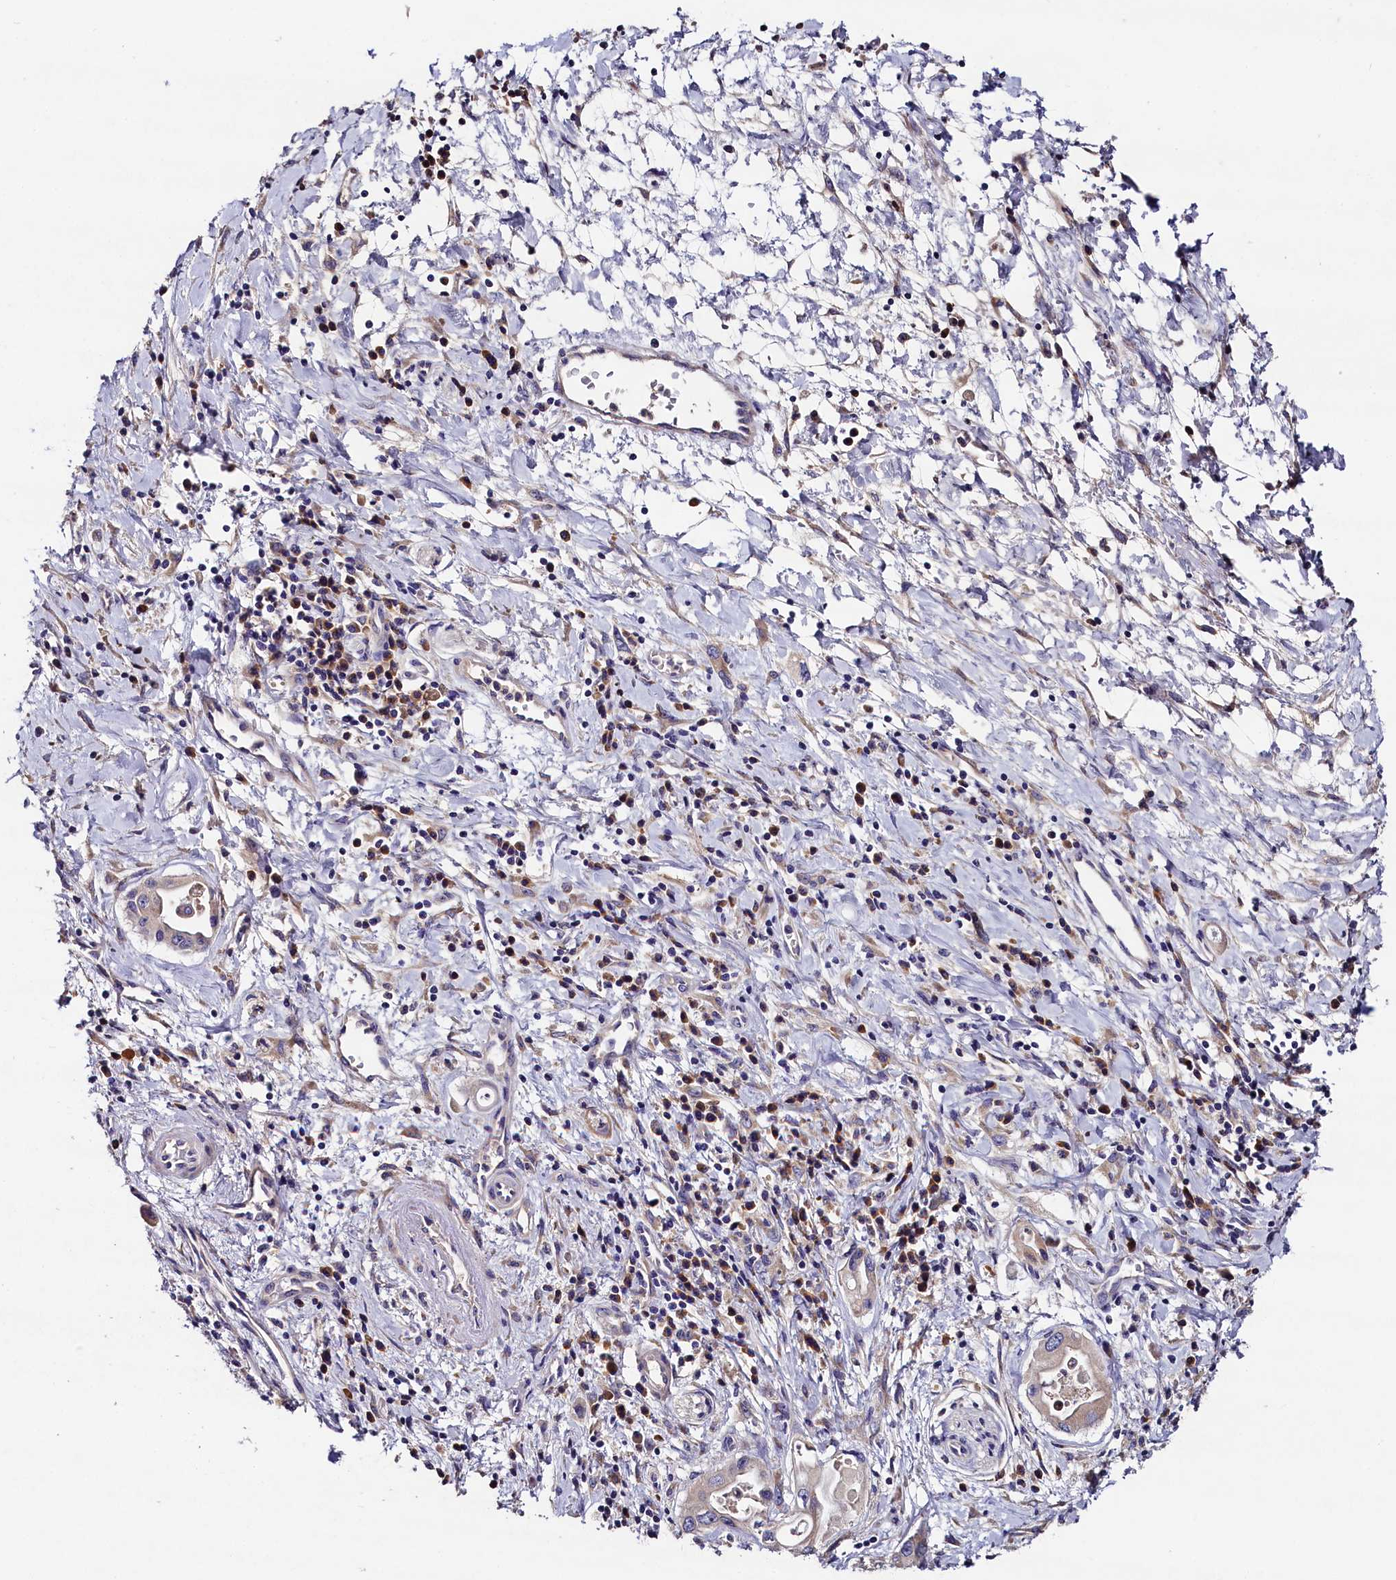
{"staining": {"intensity": "weak", "quantity": "<25%", "location": "cytoplasmic/membranous"}, "tissue": "pancreatic cancer", "cell_type": "Tumor cells", "image_type": "cancer", "snomed": [{"axis": "morphology", "description": "Adenocarcinoma, NOS"}, {"axis": "topography", "description": "Pancreas"}], "caption": "Tumor cells show no significant protein expression in pancreatic cancer (adenocarcinoma). The staining is performed using DAB brown chromogen with nuclei counter-stained in using hematoxylin.", "gene": "ST7L", "patient": {"sex": "female", "age": 77}}